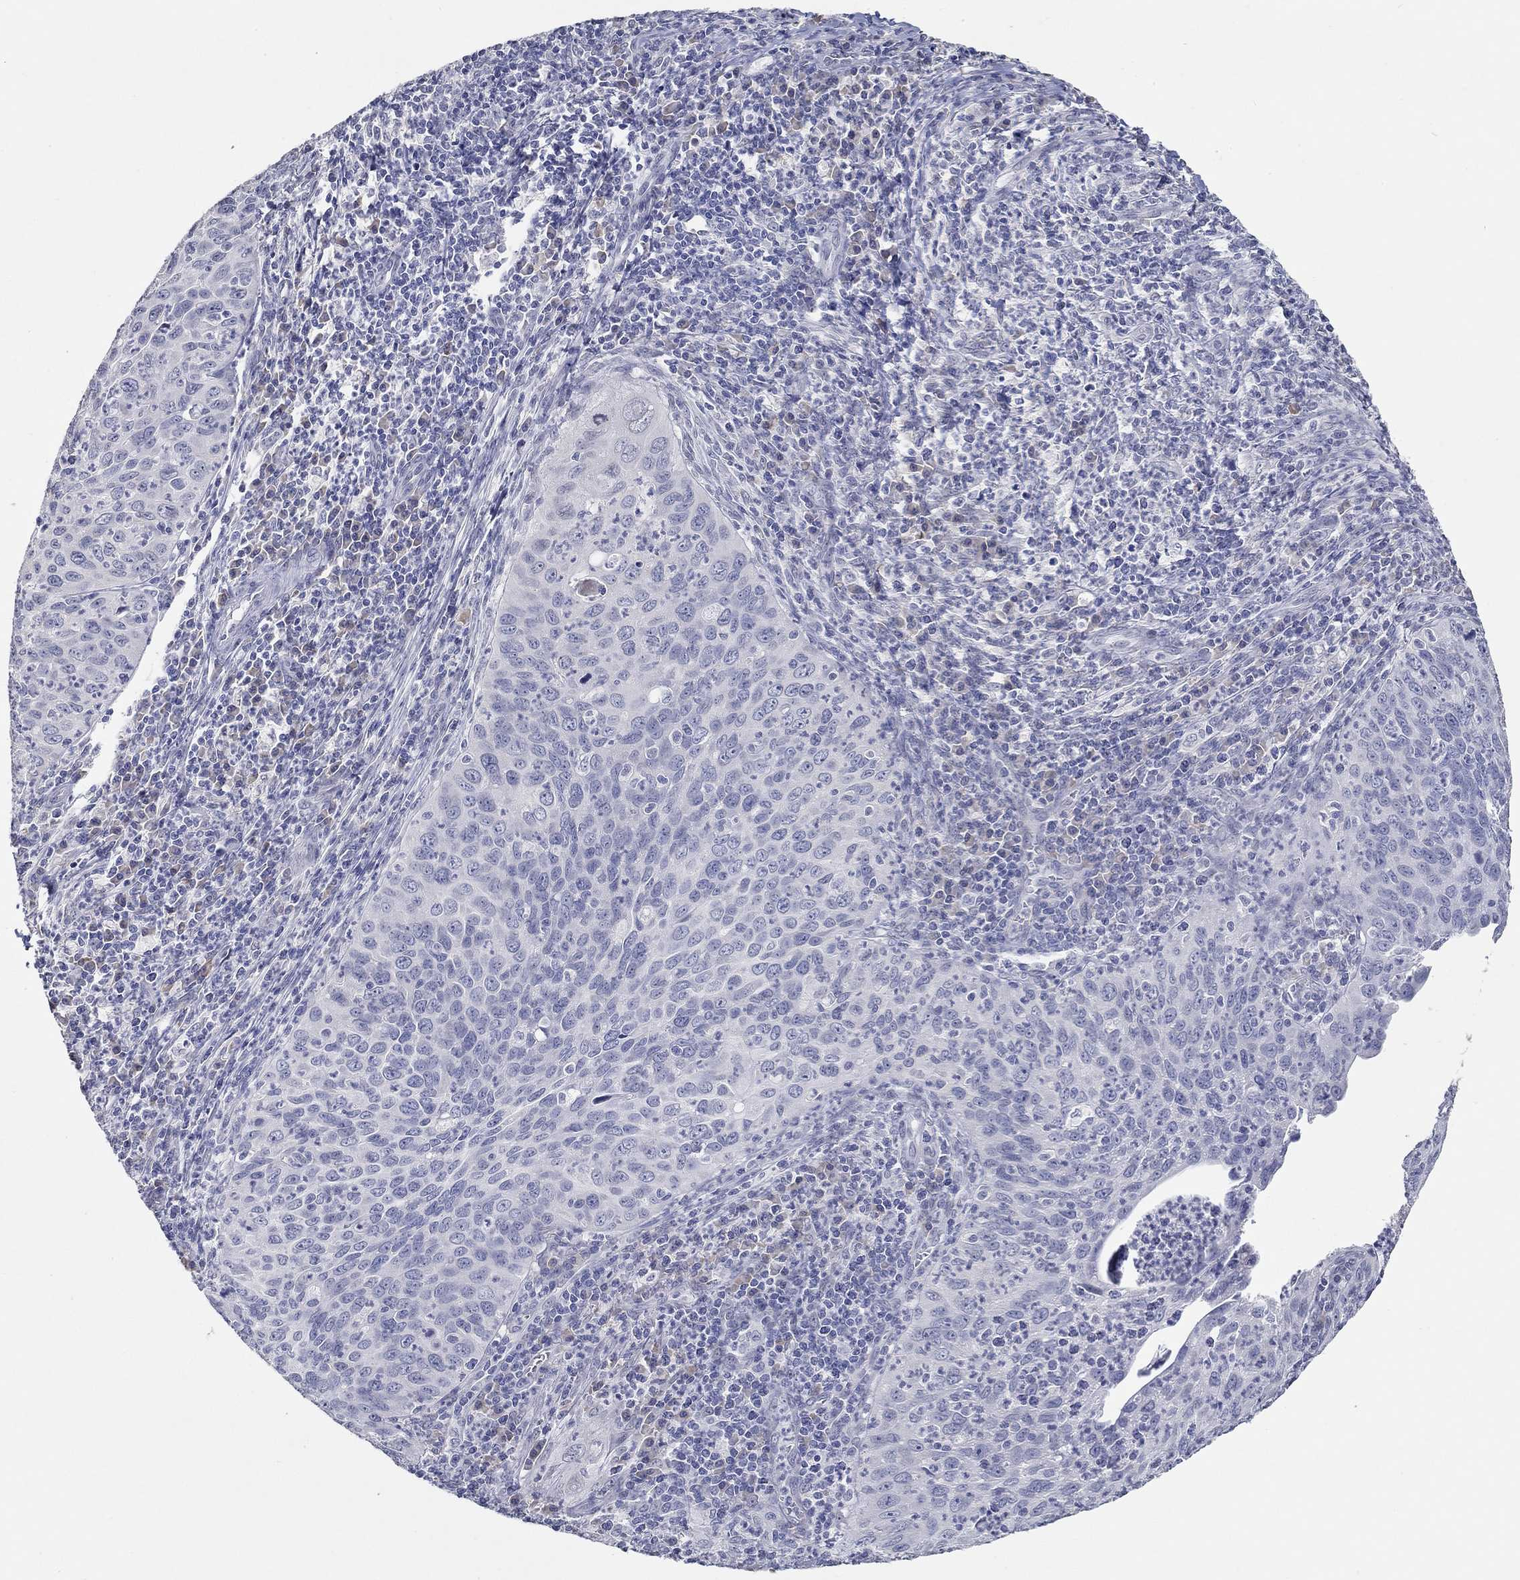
{"staining": {"intensity": "negative", "quantity": "none", "location": "none"}, "tissue": "cervical cancer", "cell_type": "Tumor cells", "image_type": "cancer", "snomed": [{"axis": "morphology", "description": "Squamous cell carcinoma, NOS"}, {"axis": "topography", "description": "Cervix"}], "caption": "The IHC histopathology image has no significant expression in tumor cells of cervical squamous cell carcinoma tissue.", "gene": "NUP155", "patient": {"sex": "female", "age": 26}}